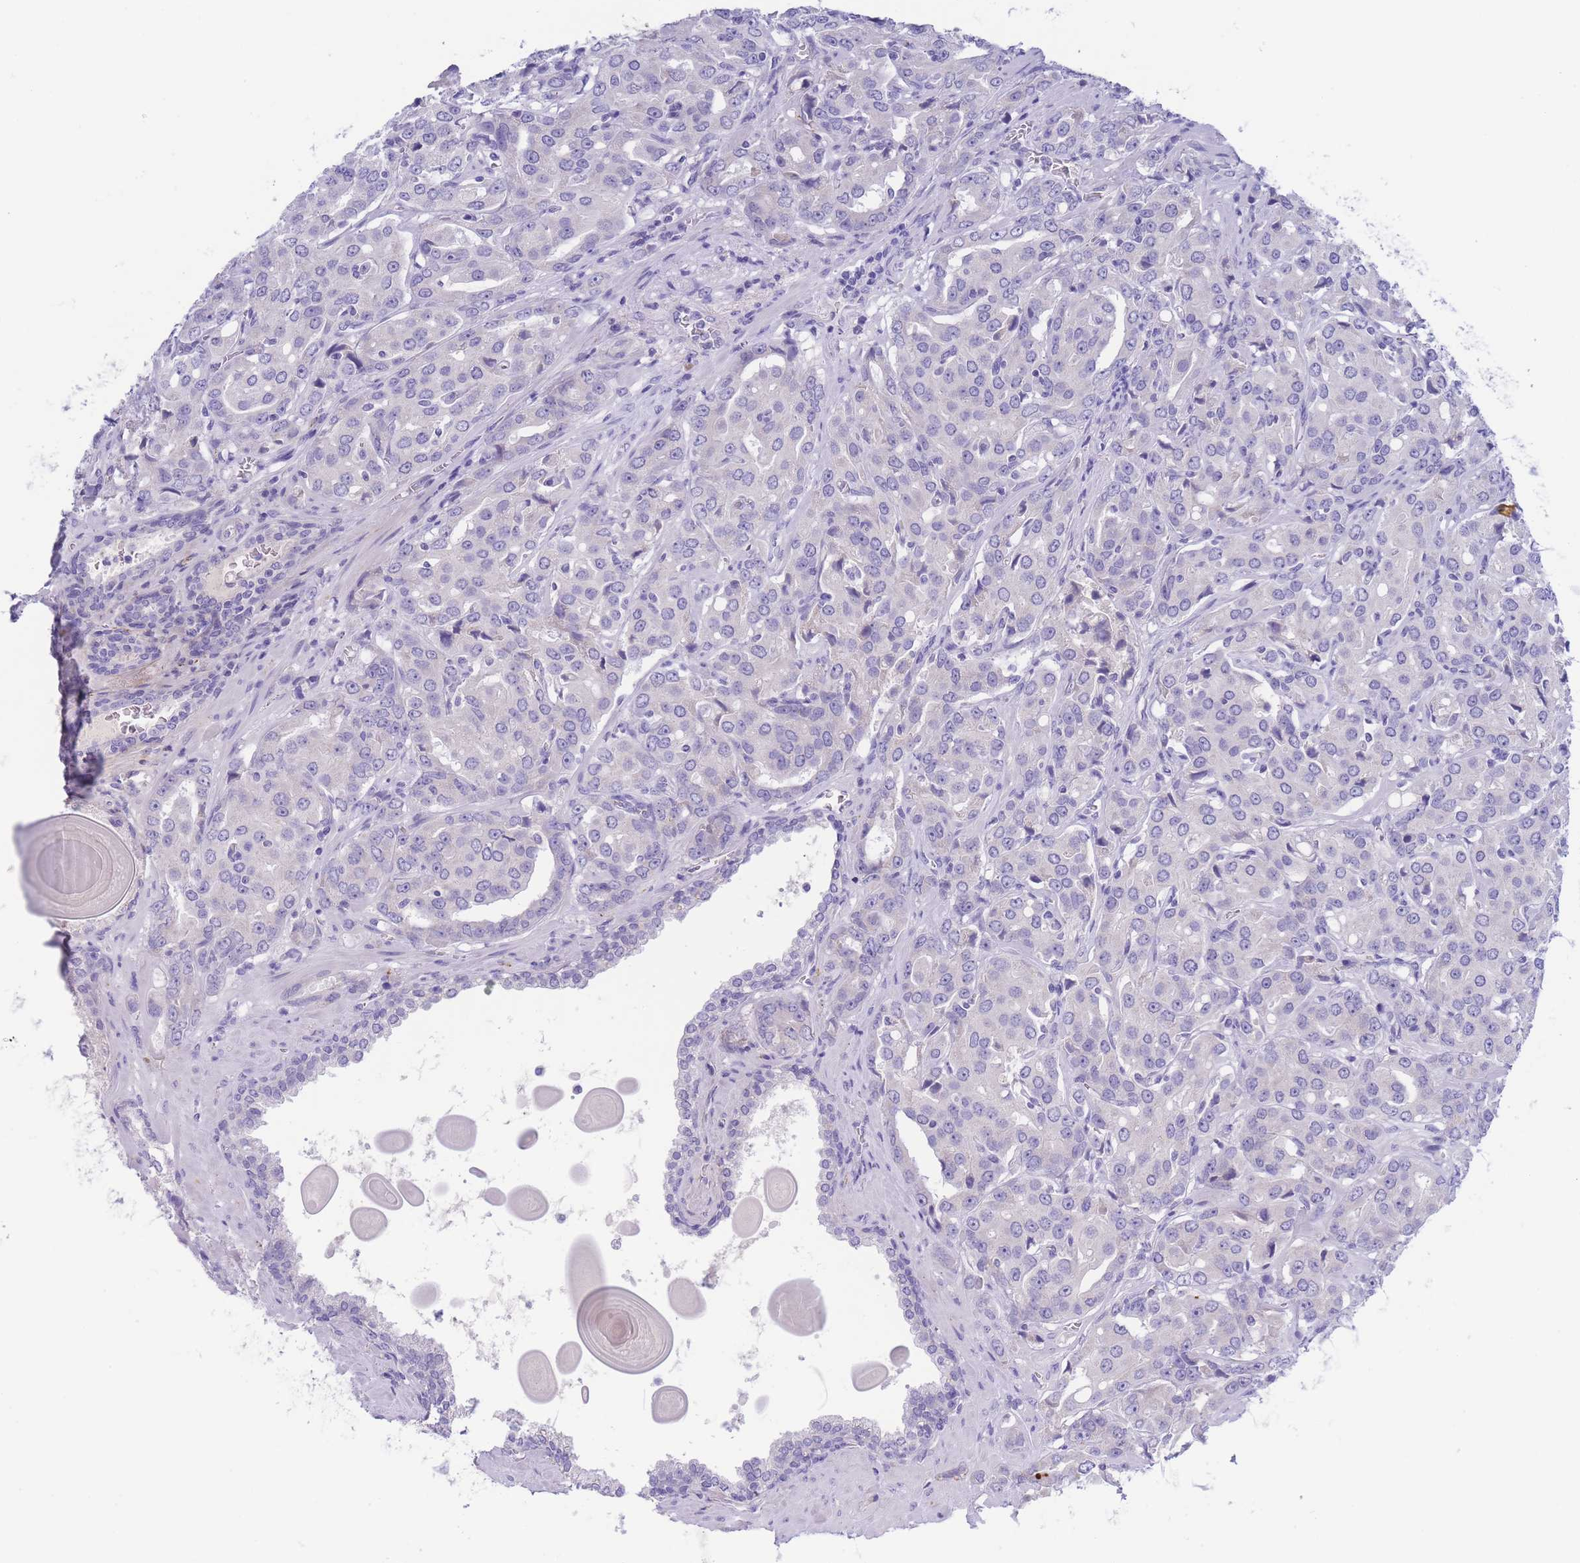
{"staining": {"intensity": "negative", "quantity": "none", "location": "none"}, "tissue": "prostate cancer", "cell_type": "Tumor cells", "image_type": "cancer", "snomed": [{"axis": "morphology", "description": "Adenocarcinoma, High grade"}, {"axis": "topography", "description": "Prostate"}], "caption": "A high-resolution micrograph shows IHC staining of prostate cancer, which demonstrates no significant staining in tumor cells.", "gene": "PCDHB3", "patient": {"sex": "male", "age": 68}}